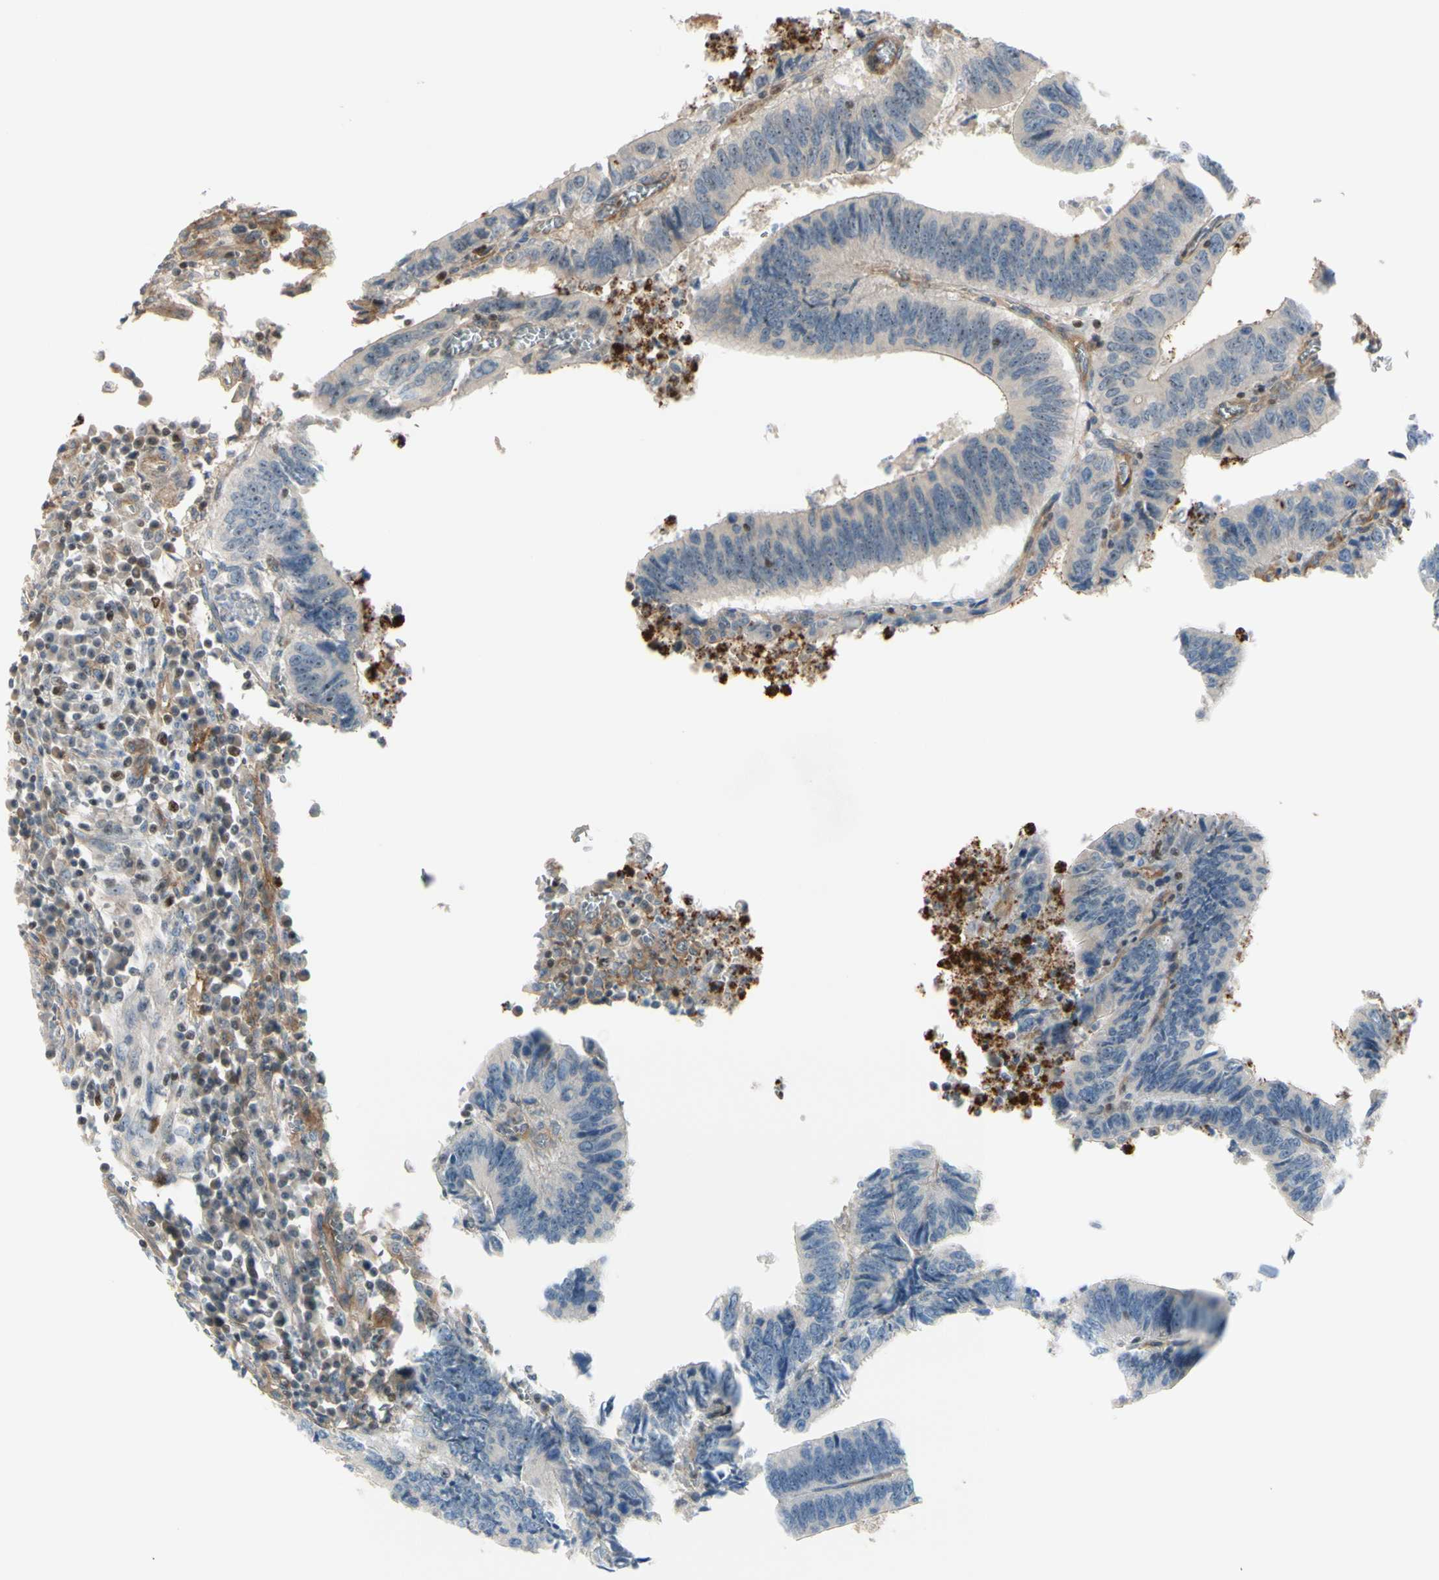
{"staining": {"intensity": "negative", "quantity": "none", "location": "none"}, "tissue": "colorectal cancer", "cell_type": "Tumor cells", "image_type": "cancer", "snomed": [{"axis": "morphology", "description": "Adenocarcinoma, NOS"}, {"axis": "topography", "description": "Colon"}], "caption": "This is an immunohistochemistry photomicrograph of adenocarcinoma (colorectal). There is no expression in tumor cells.", "gene": "NFYA", "patient": {"sex": "male", "age": 72}}